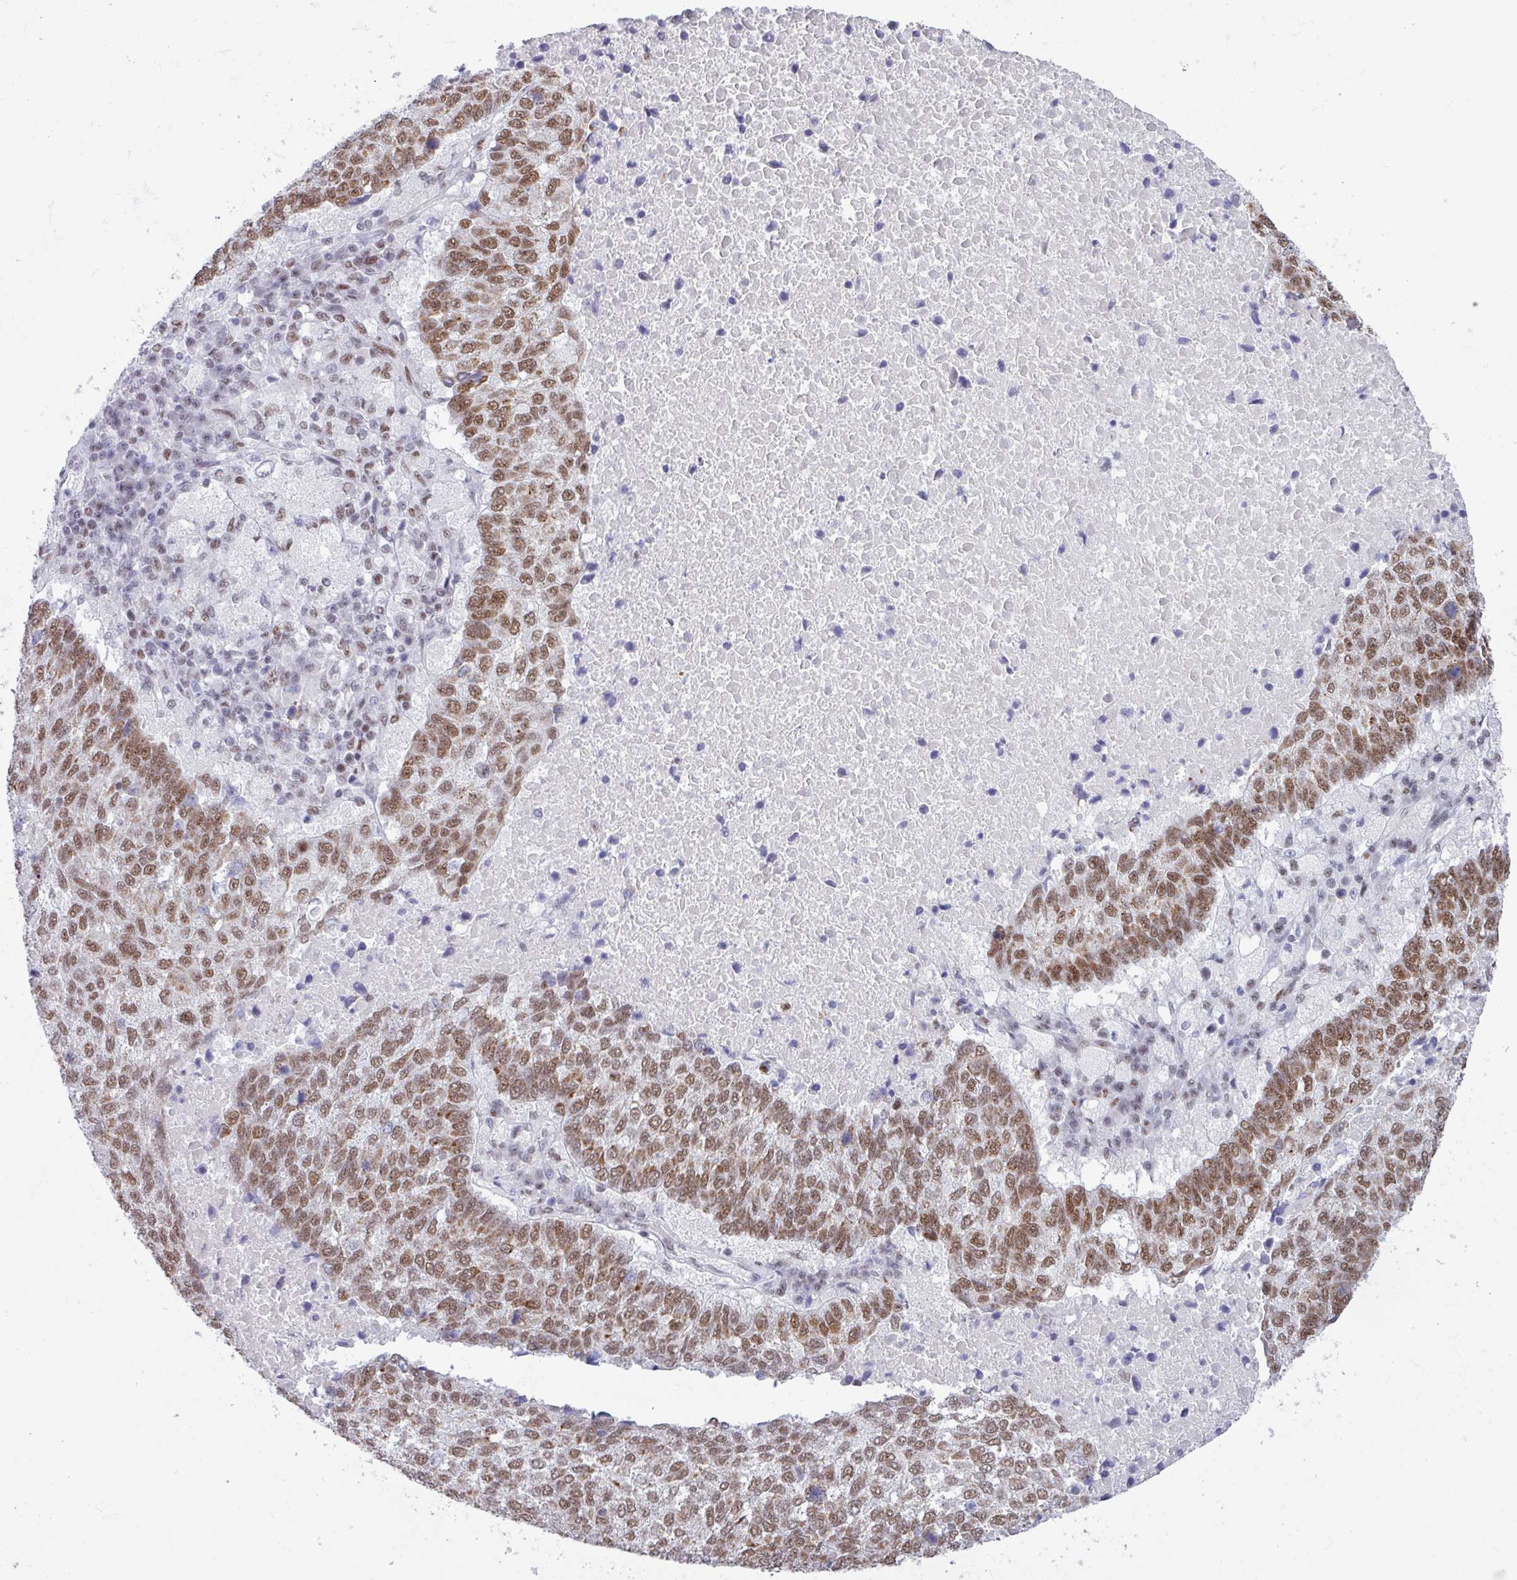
{"staining": {"intensity": "moderate", "quantity": "25%-75%", "location": "nuclear"}, "tissue": "lung cancer", "cell_type": "Tumor cells", "image_type": "cancer", "snomed": [{"axis": "morphology", "description": "Squamous cell carcinoma, NOS"}, {"axis": "topography", "description": "Lung"}], "caption": "A high-resolution histopathology image shows immunohistochemistry (IHC) staining of lung squamous cell carcinoma, which demonstrates moderate nuclear positivity in approximately 25%-75% of tumor cells.", "gene": "PUF60", "patient": {"sex": "male", "age": 73}}